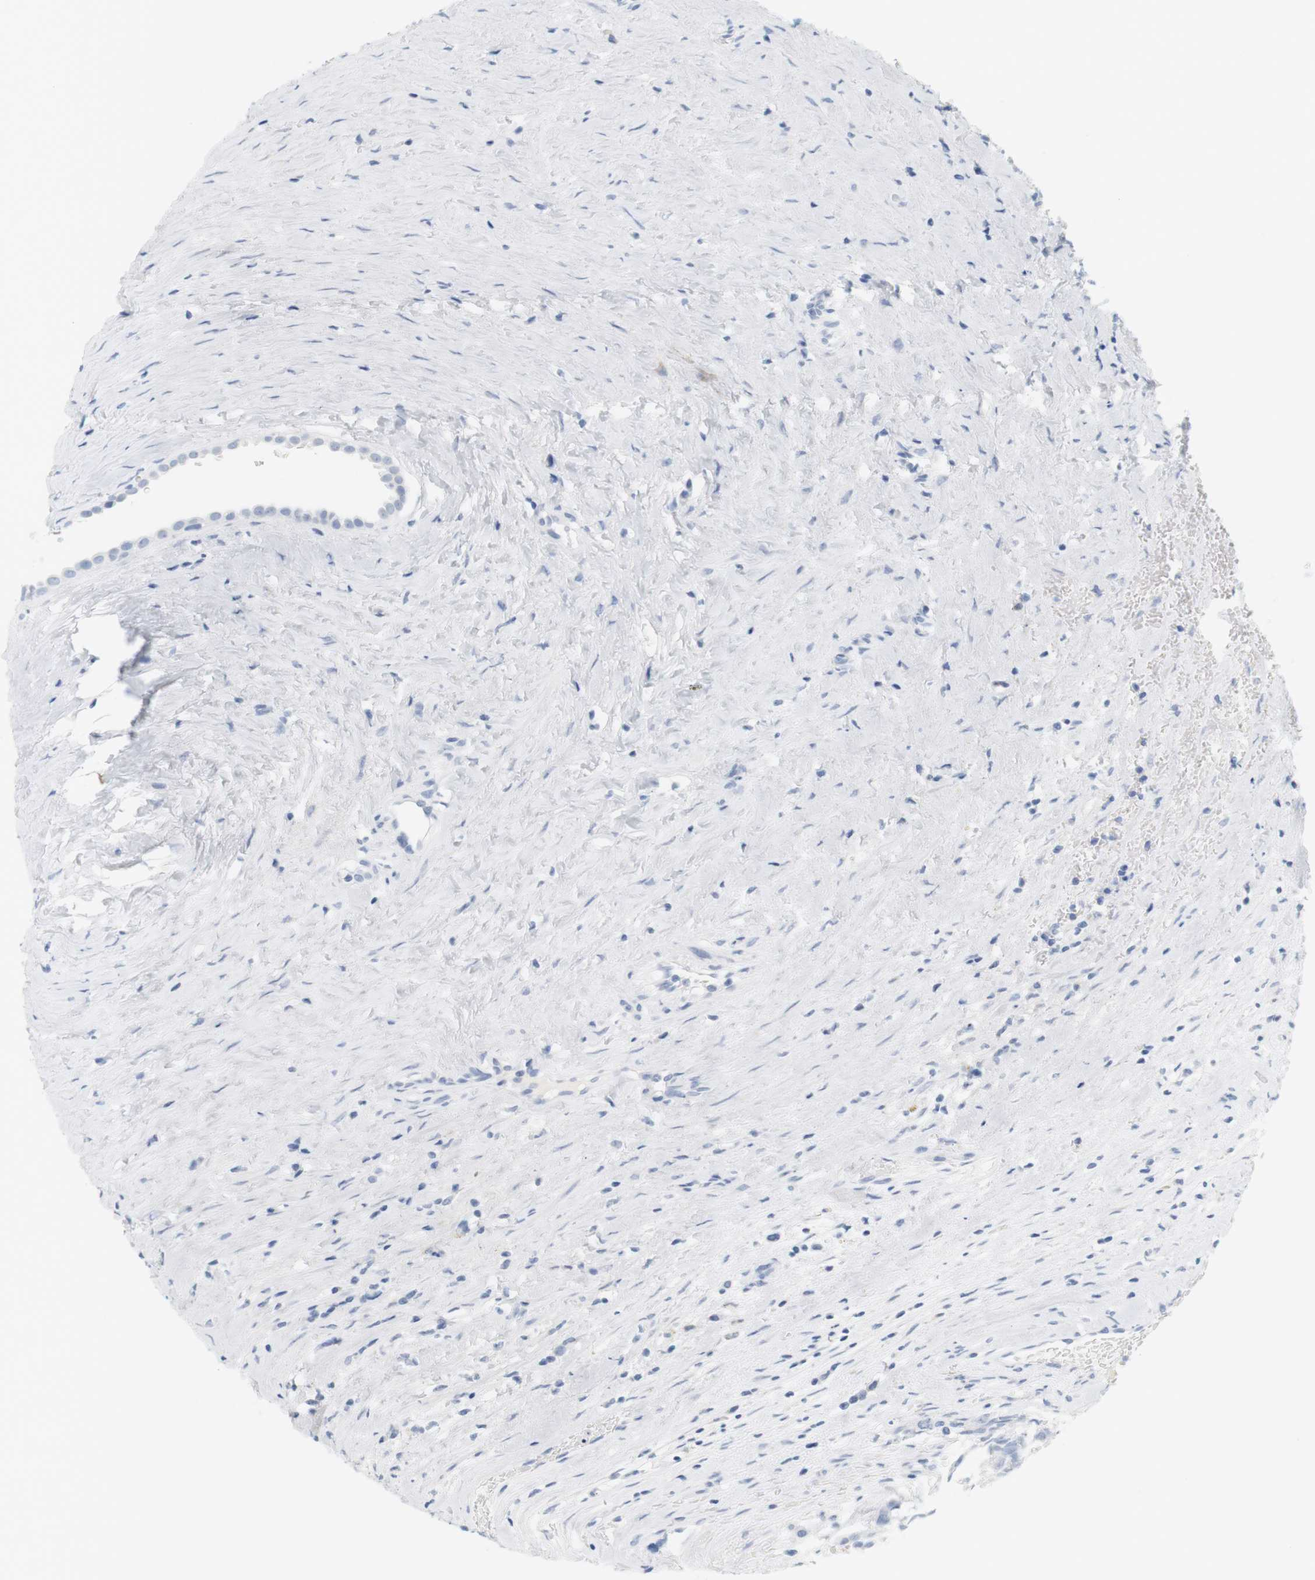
{"staining": {"intensity": "negative", "quantity": "none", "location": "none"}, "tissue": "testis cancer", "cell_type": "Tumor cells", "image_type": "cancer", "snomed": [{"axis": "morphology", "description": "Seminoma, NOS"}, {"axis": "morphology", "description": "Carcinoma, Embryonal, NOS"}, {"axis": "topography", "description": "Testis"}], "caption": "Tumor cells are negative for brown protein staining in embryonal carcinoma (testis).", "gene": "OPRM1", "patient": {"sex": "male", "age": 52}}